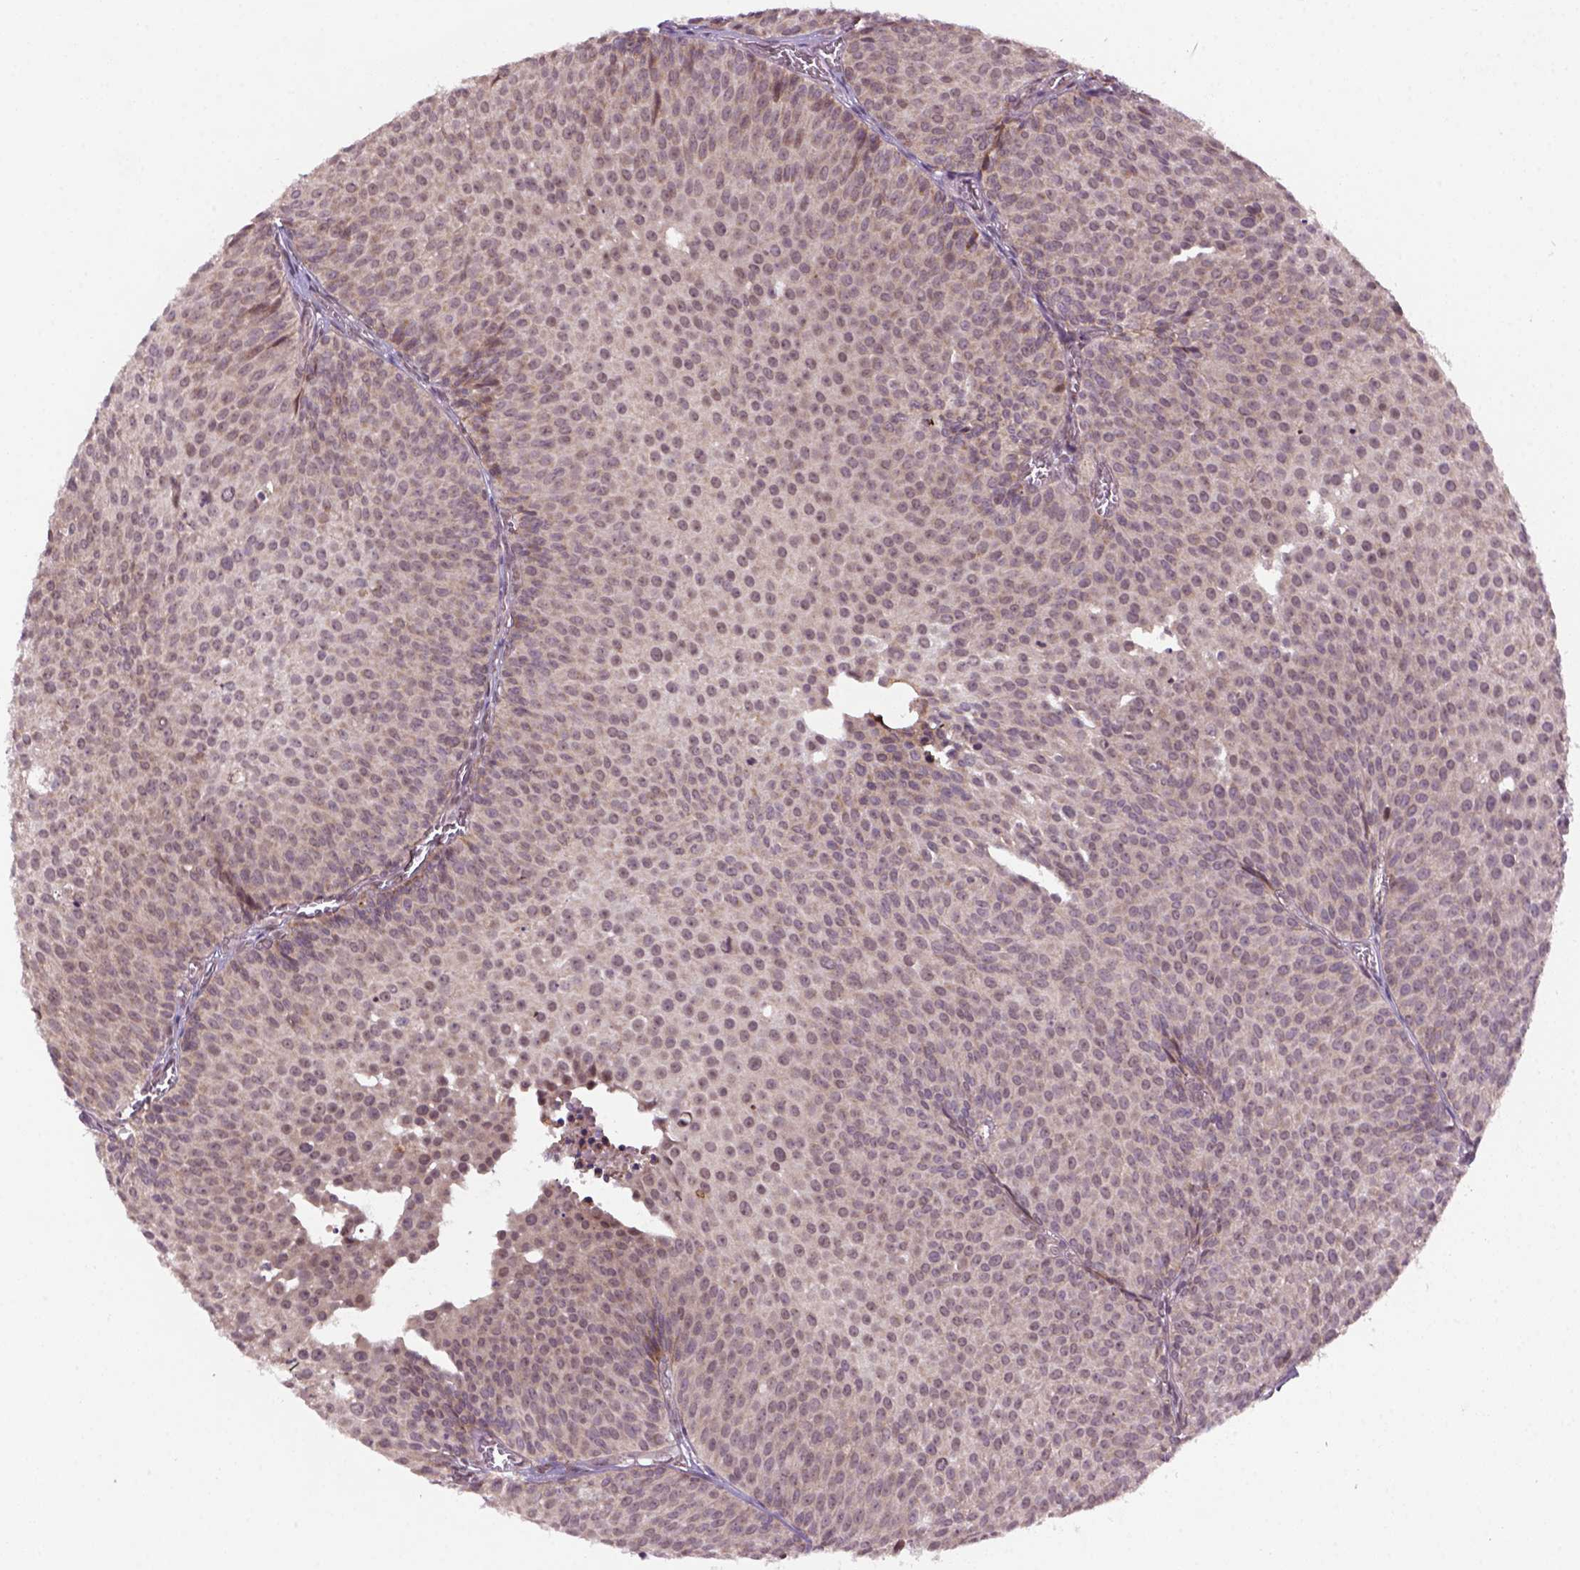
{"staining": {"intensity": "moderate", "quantity": "25%-75%", "location": "cytoplasmic/membranous"}, "tissue": "urothelial cancer", "cell_type": "Tumor cells", "image_type": "cancer", "snomed": [{"axis": "morphology", "description": "Urothelial carcinoma, Low grade"}, {"axis": "topography", "description": "Urinary bladder"}], "caption": "Low-grade urothelial carcinoma stained with IHC demonstrates moderate cytoplasmic/membranous staining in approximately 25%-75% of tumor cells.", "gene": "FZD7", "patient": {"sex": "male", "age": 63}}